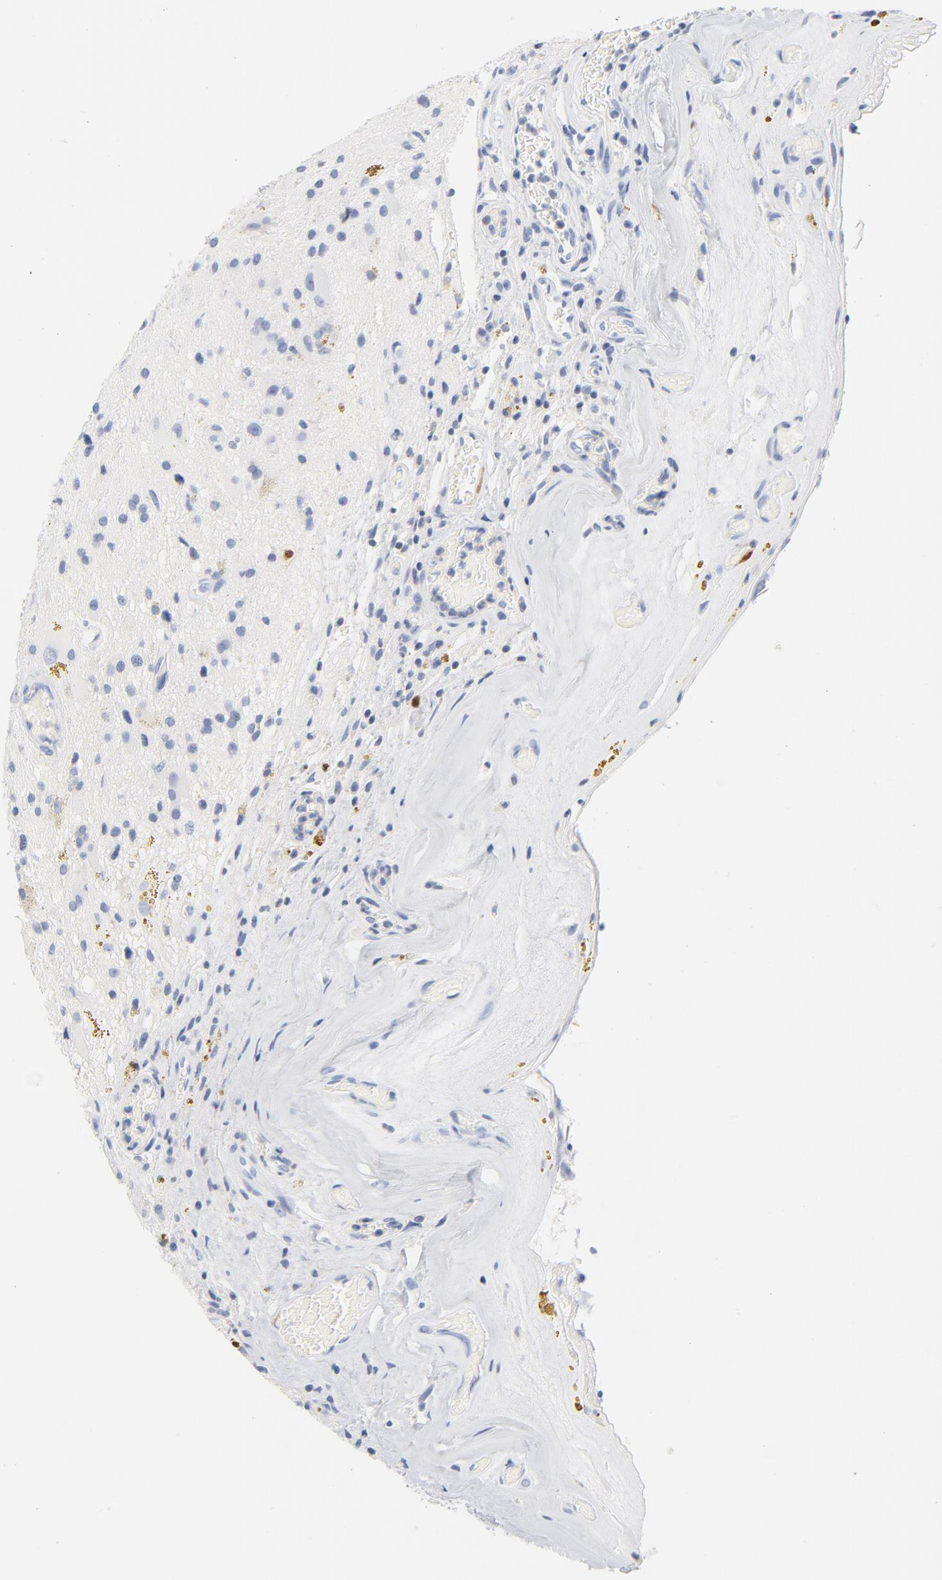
{"staining": {"intensity": "strong", "quantity": "<25%", "location": "nuclear"}, "tissue": "glioma", "cell_type": "Tumor cells", "image_type": "cancer", "snomed": [{"axis": "morphology", "description": "Glioma, malignant, Low grade"}, {"axis": "topography", "description": "Brain"}], "caption": "Brown immunohistochemical staining in human glioma demonstrates strong nuclear positivity in about <25% of tumor cells.", "gene": "CDC20", "patient": {"sex": "male", "age": 58}}